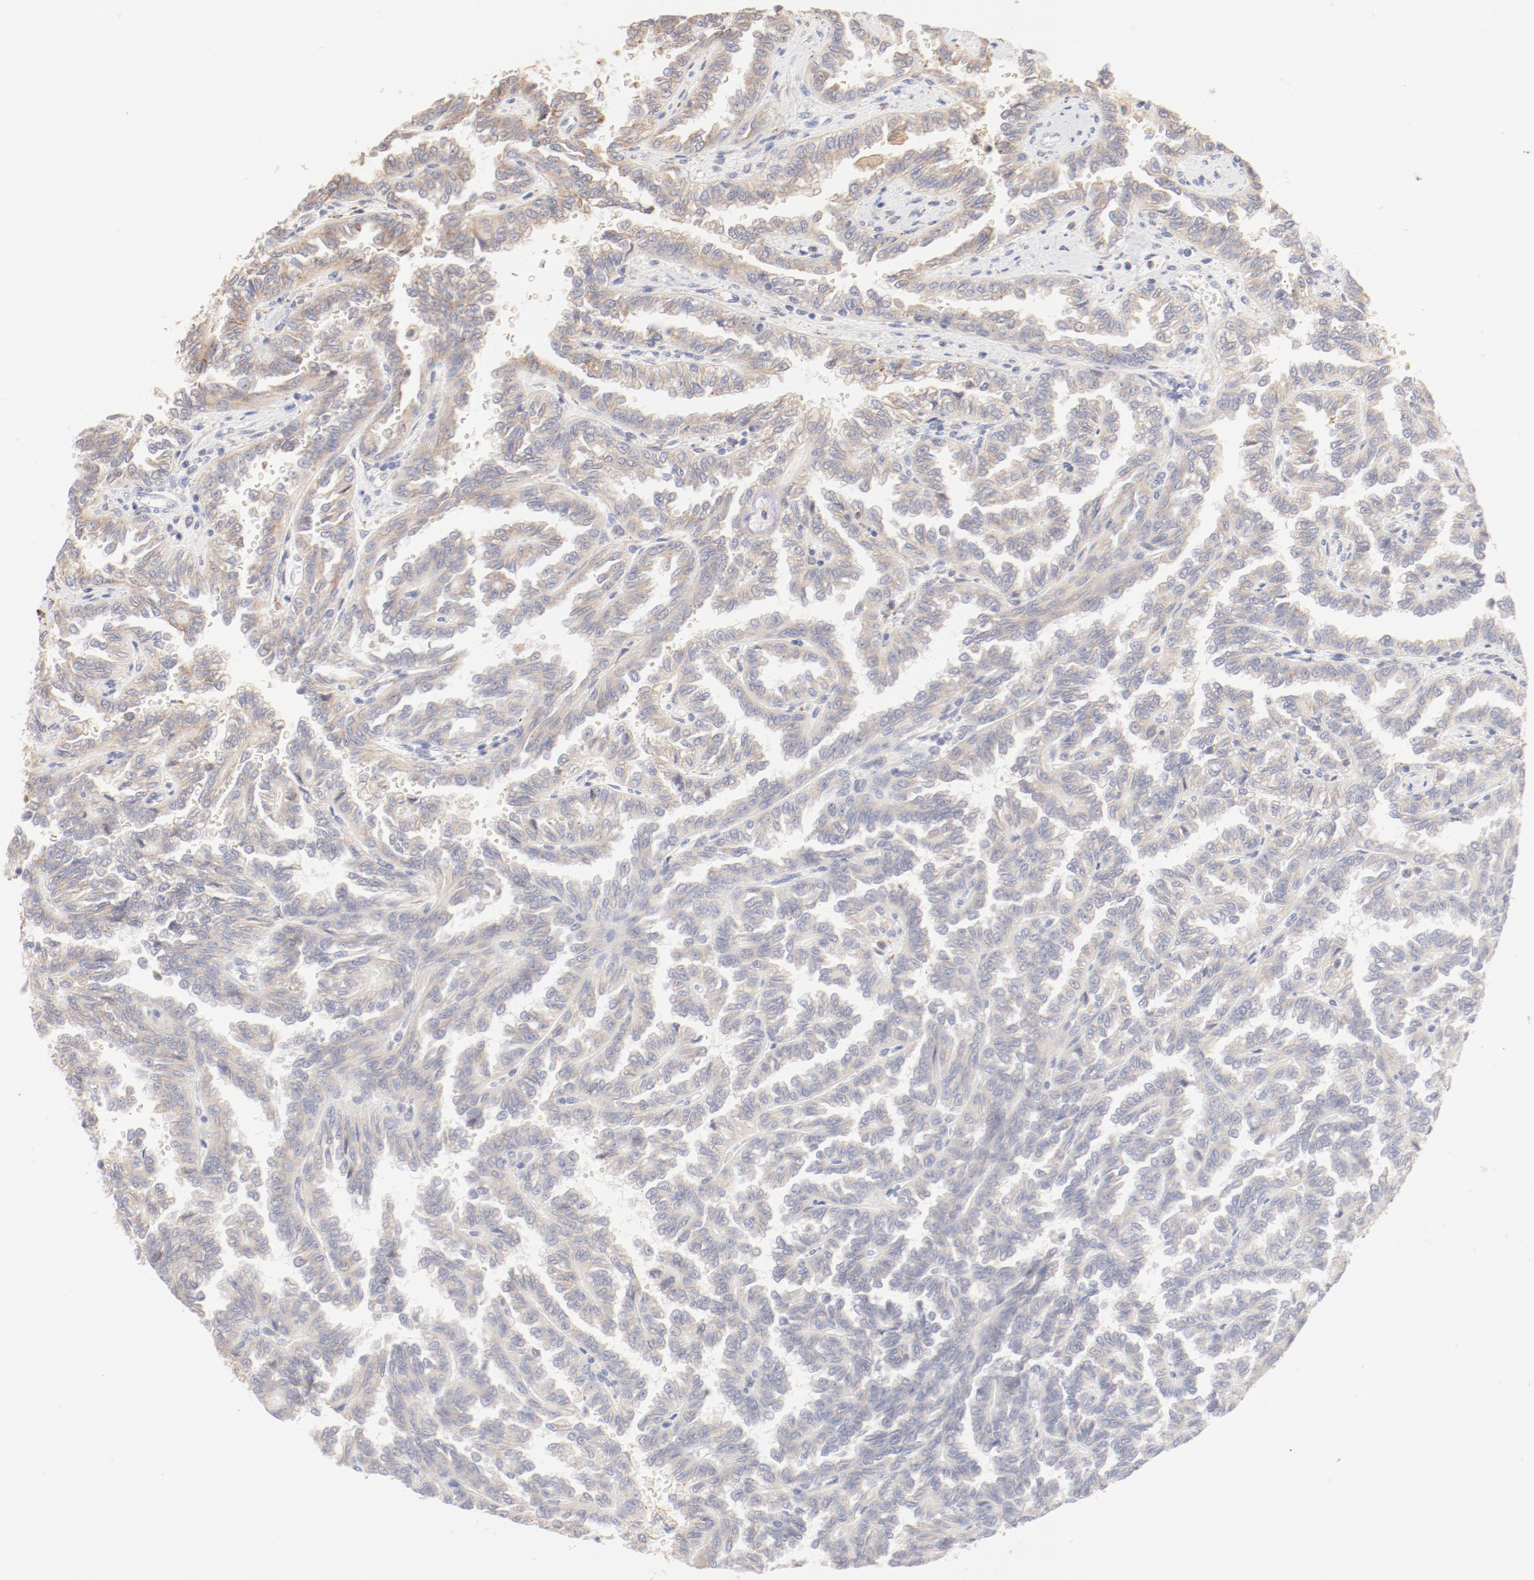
{"staining": {"intensity": "weak", "quantity": "<25%", "location": "cytoplasmic/membranous"}, "tissue": "renal cancer", "cell_type": "Tumor cells", "image_type": "cancer", "snomed": [{"axis": "morphology", "description": "Inflammation, NOS"}, {"axis": "morphology", "description": "Adenocarcinoma, NOS"}, {"axis": "topography", "description": "Kidney"}], "caption": "An immunohistochemistry (IHC) histopathology image of renal cancer (adenocarcinoma) is shown. There is no staining in tumor cells of renal cancer (adenocarcinoma). The staining was performed using DAB to visualize the protein expression in brown, while the nuclei were stained in blue with hematoxylin (Magnification: 20x).", "gene": "CTSH", "patient": {"sex": "male", "age": 68}}